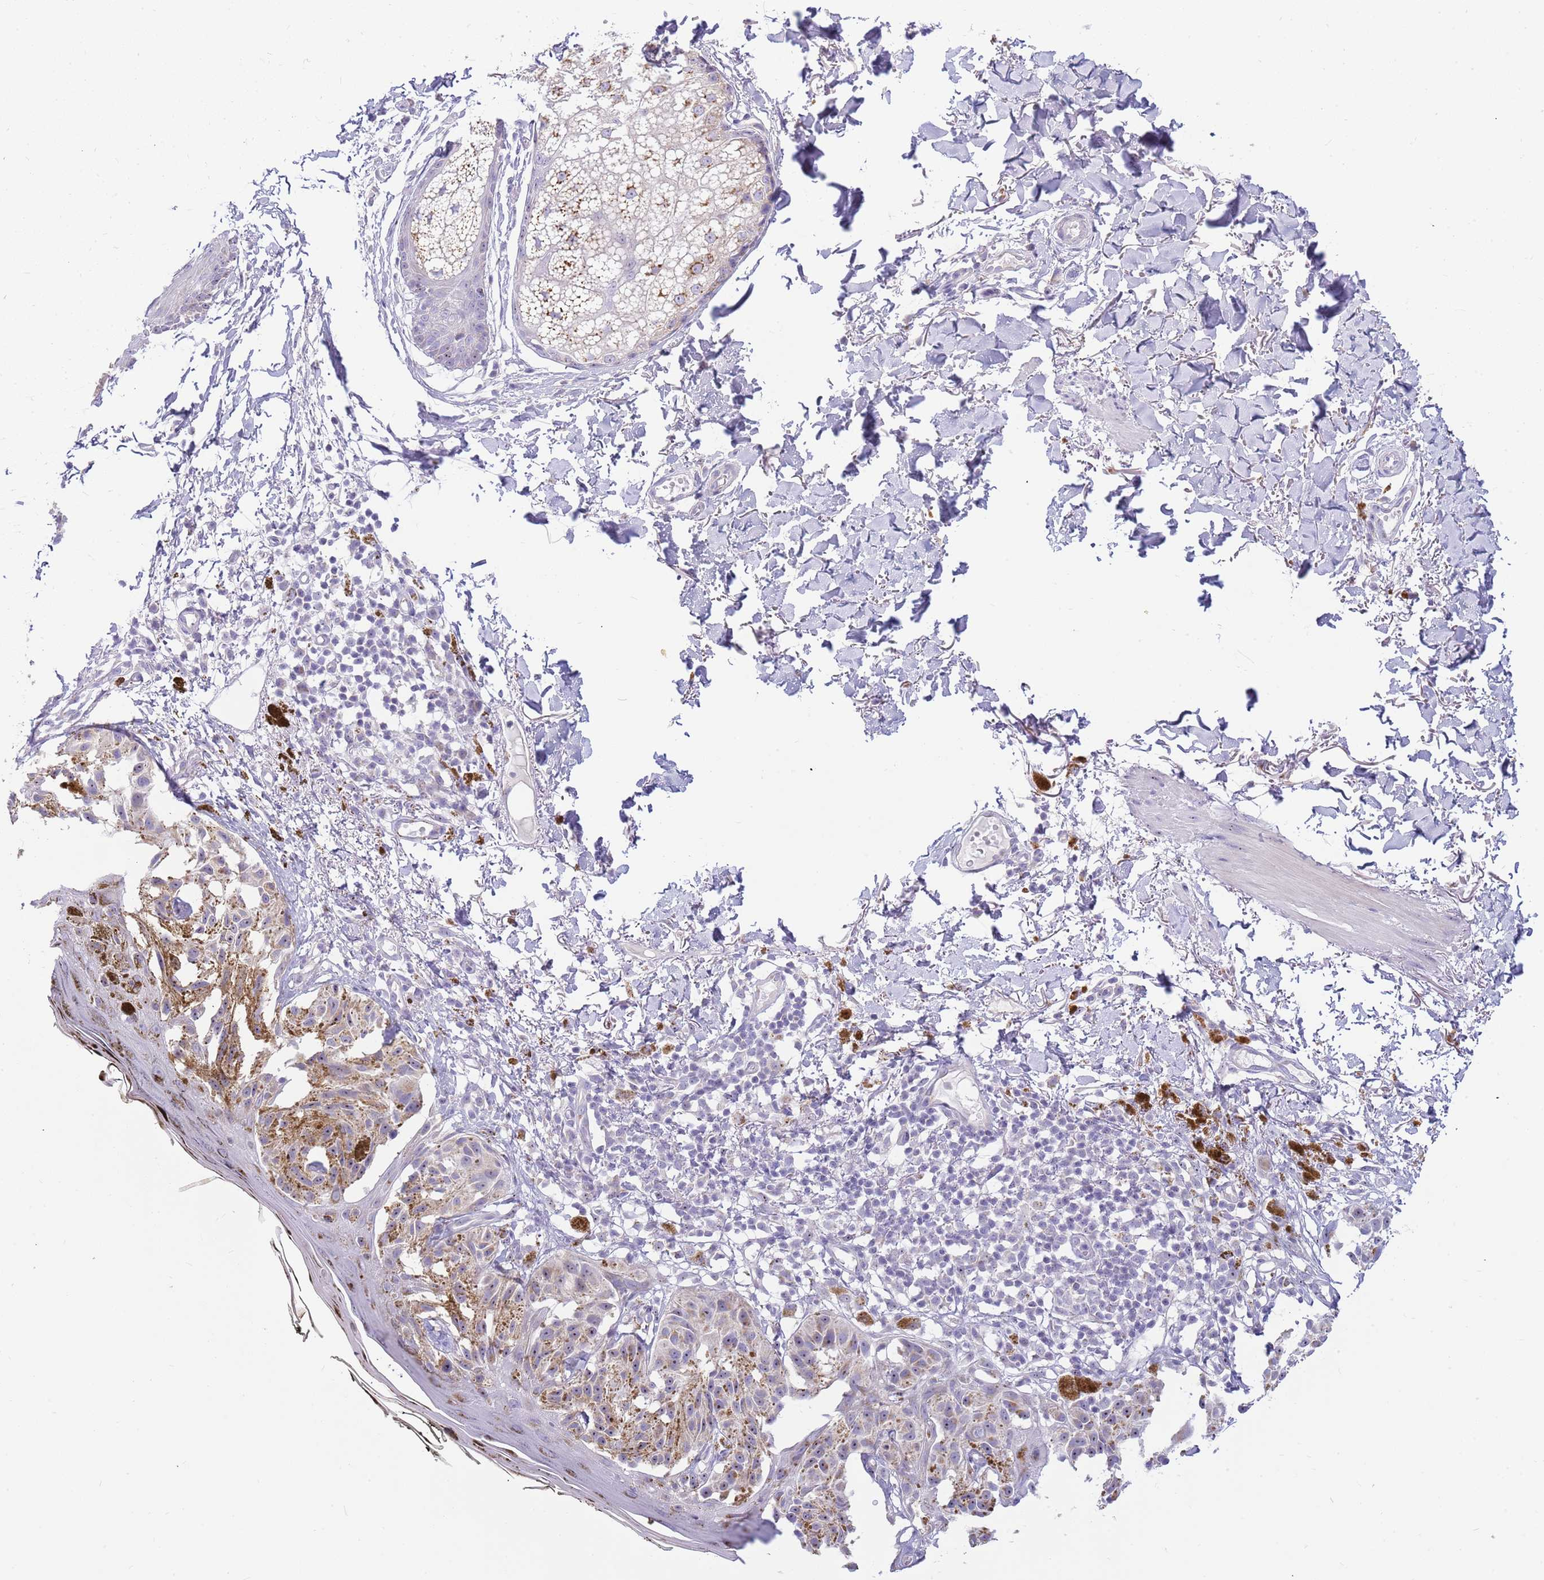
{"staining": {"intensity": "moderate", "quantity": ">75%", "location": "cytoplasmic/membranous"}, "tissue": "melanoma", "cell_type": "Tumor cells", "image_type": "cancer", "snomed": [{"axis": "morphology", "description": "Malignant melanoma, NOS"}, {"axis": "topography", "description": "Skin"}], "caption": "Protein analysis of malignant melanoma tissue shows moderate cytoplasmic/membranous staining in about >75% of tumor cells. Nuclei are stained in blue.", "gene": "DNAJA3", "patient": {"sex": "male", "age": 73}}